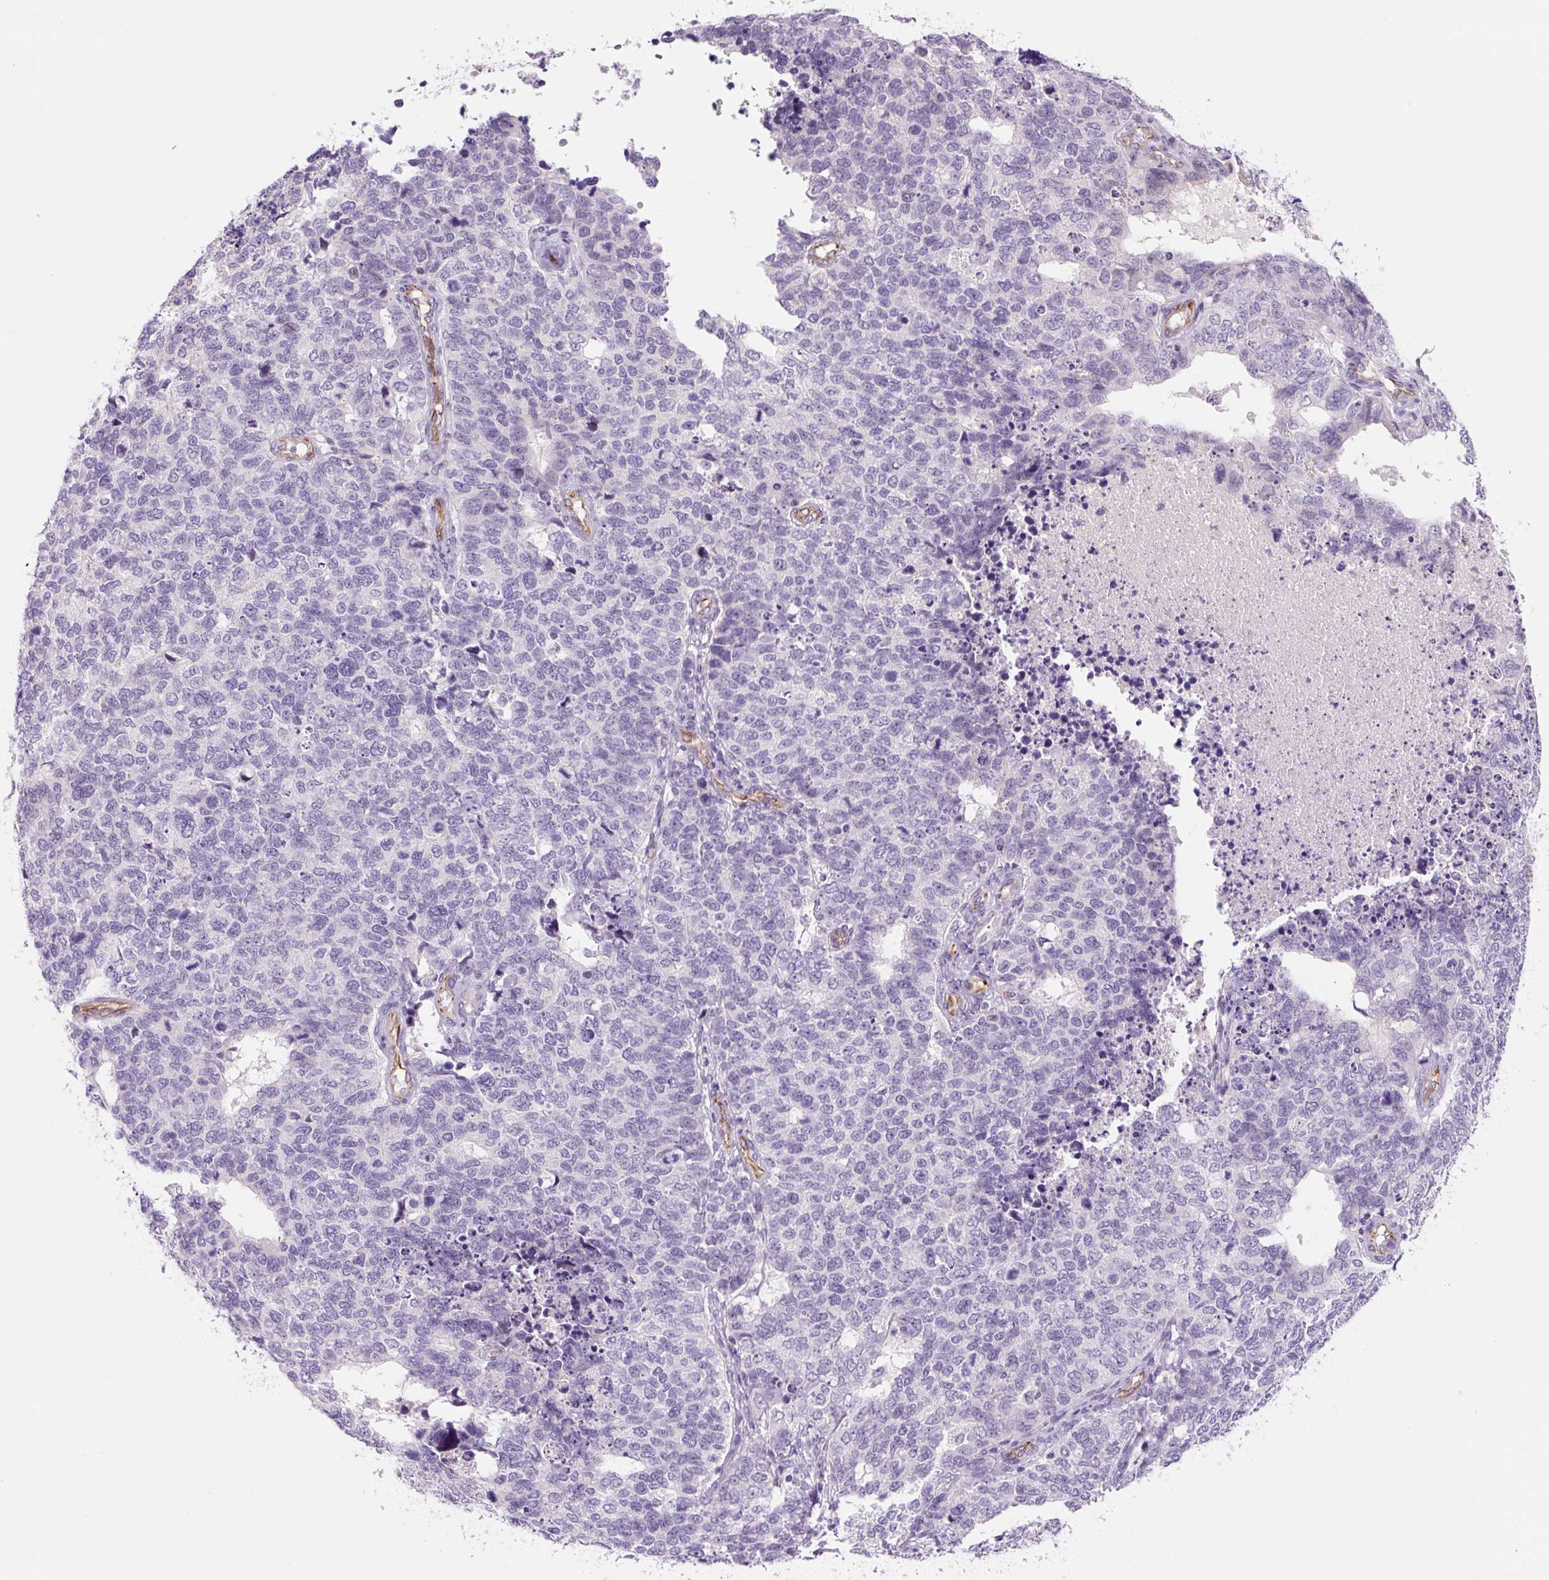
{"staining": {"intensity": "negative", "quantity": "none", "location": "none"}, "tissue": "cervical cancer", "cell_type": "Tumor cells", "image_type": "cancer", "snomed": [{"axis": "morphology", "description": "Squamous cell carcinoma, NOS"}, {"axis": "topography", "description": "Cervix"}], "caption": "IHC image of human cervical squamous cell carcinoma stained for a protein (brown), which demonstrates no positivity in tumor cells. The staining is performed using DAB brown chromogen with nuclei counter-stained in using hematoxylin.", "gene": "CCL25", "patient": {"sex": "female", "age": 63}}